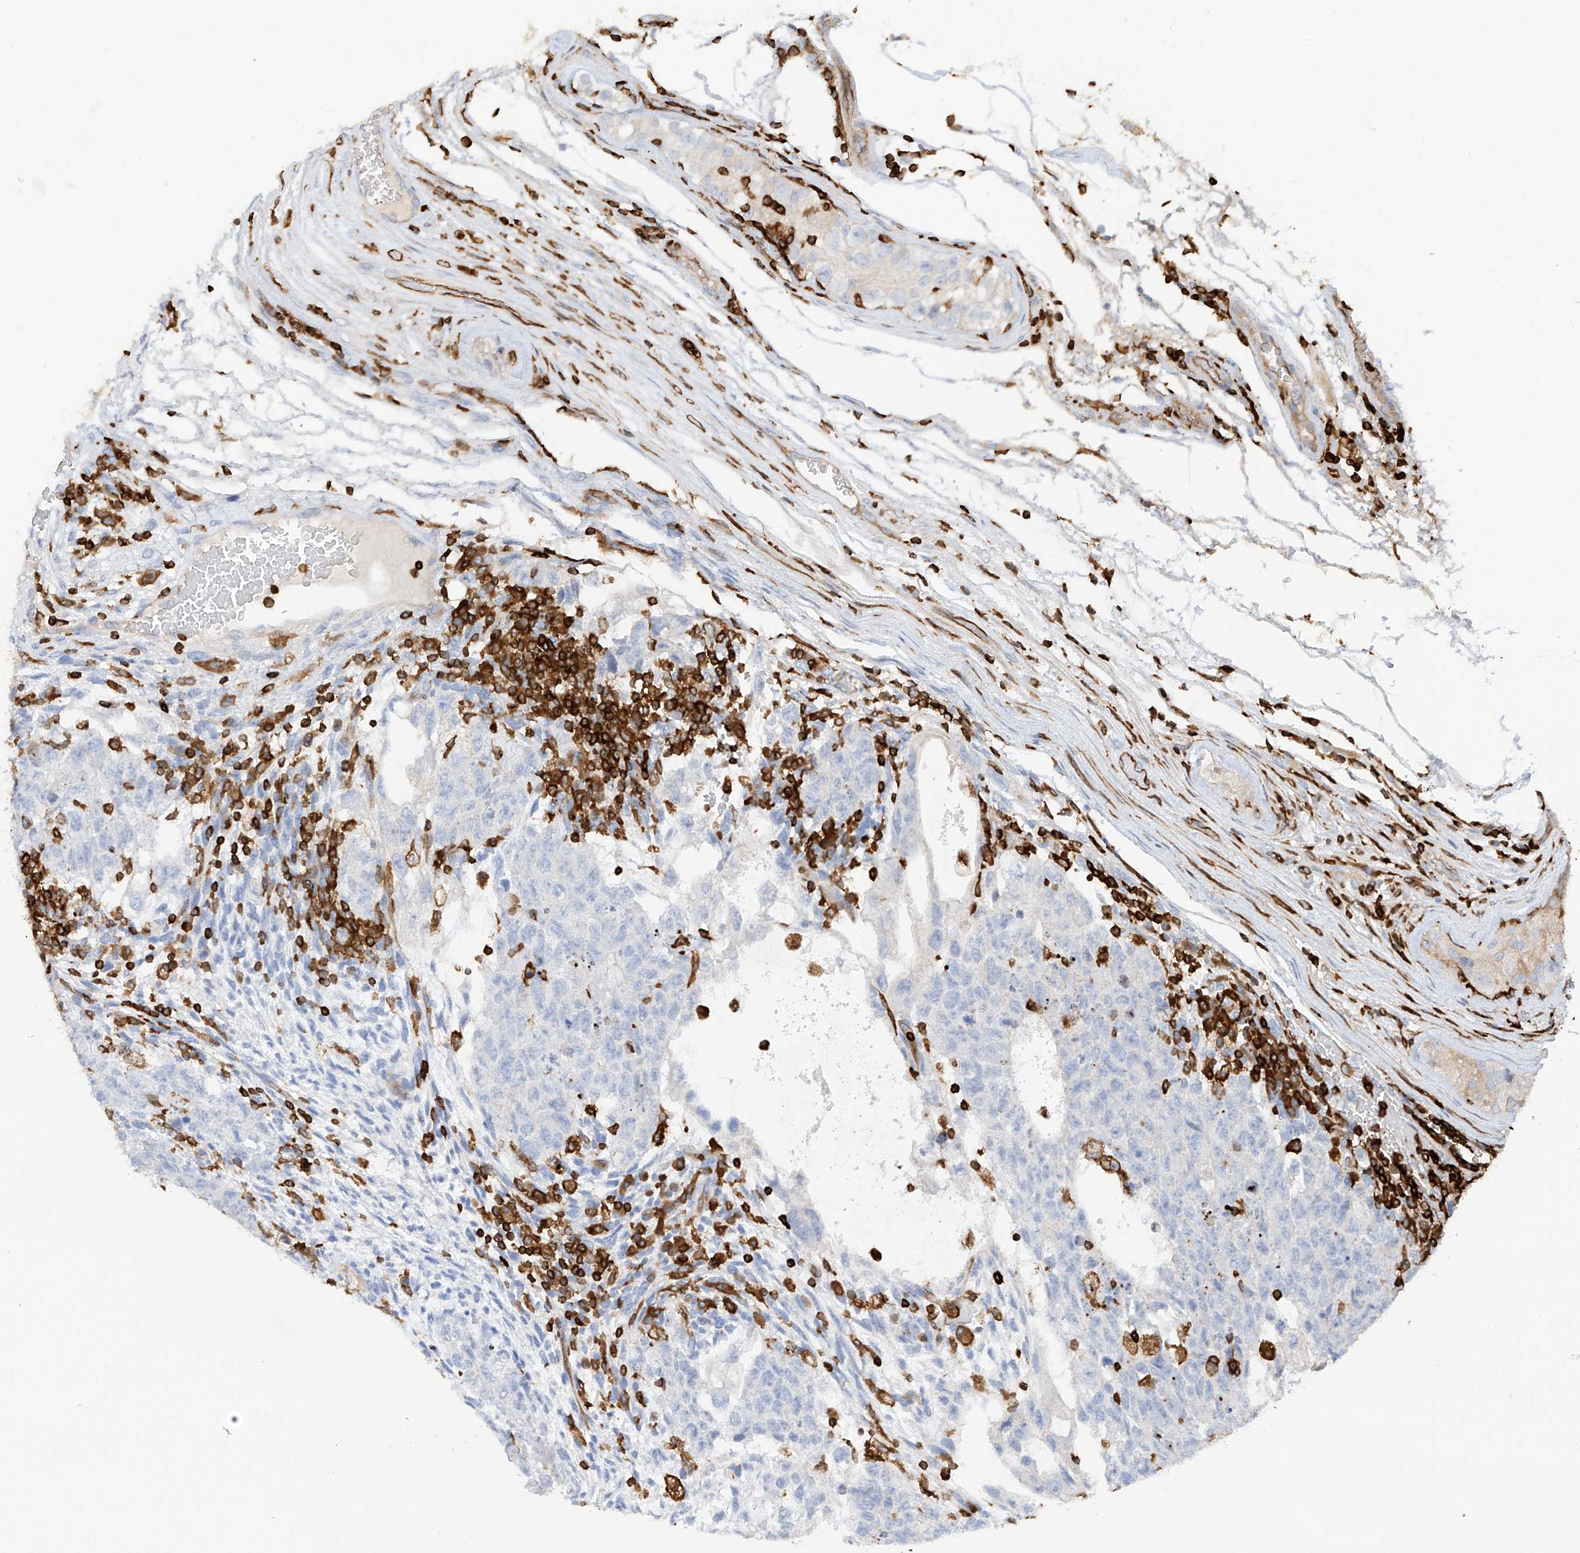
{"staining": {"intensity": "negative", "quantity": "none", "location": "none"}, "tissue": "testis cancer", "cell_type": "Tumor cells", "image_type": "cancer", "snomed": [{"axis": "morphology", "description": "Normal tissue, NOS"}, {"axis": "morphology", "description": "Carcinoma, Embryonal, NOS"}, {"axis": "topography", "description": "Testis"}], "caption": "A high-resolution micrograph shows immunohistochemistry (IHC) staining of testis embryonal carcinoma, which exhibits no significant staining in tumor cells.", "gene": "ARHGAP25", "patient": {"sex": "male", "age": 36}}